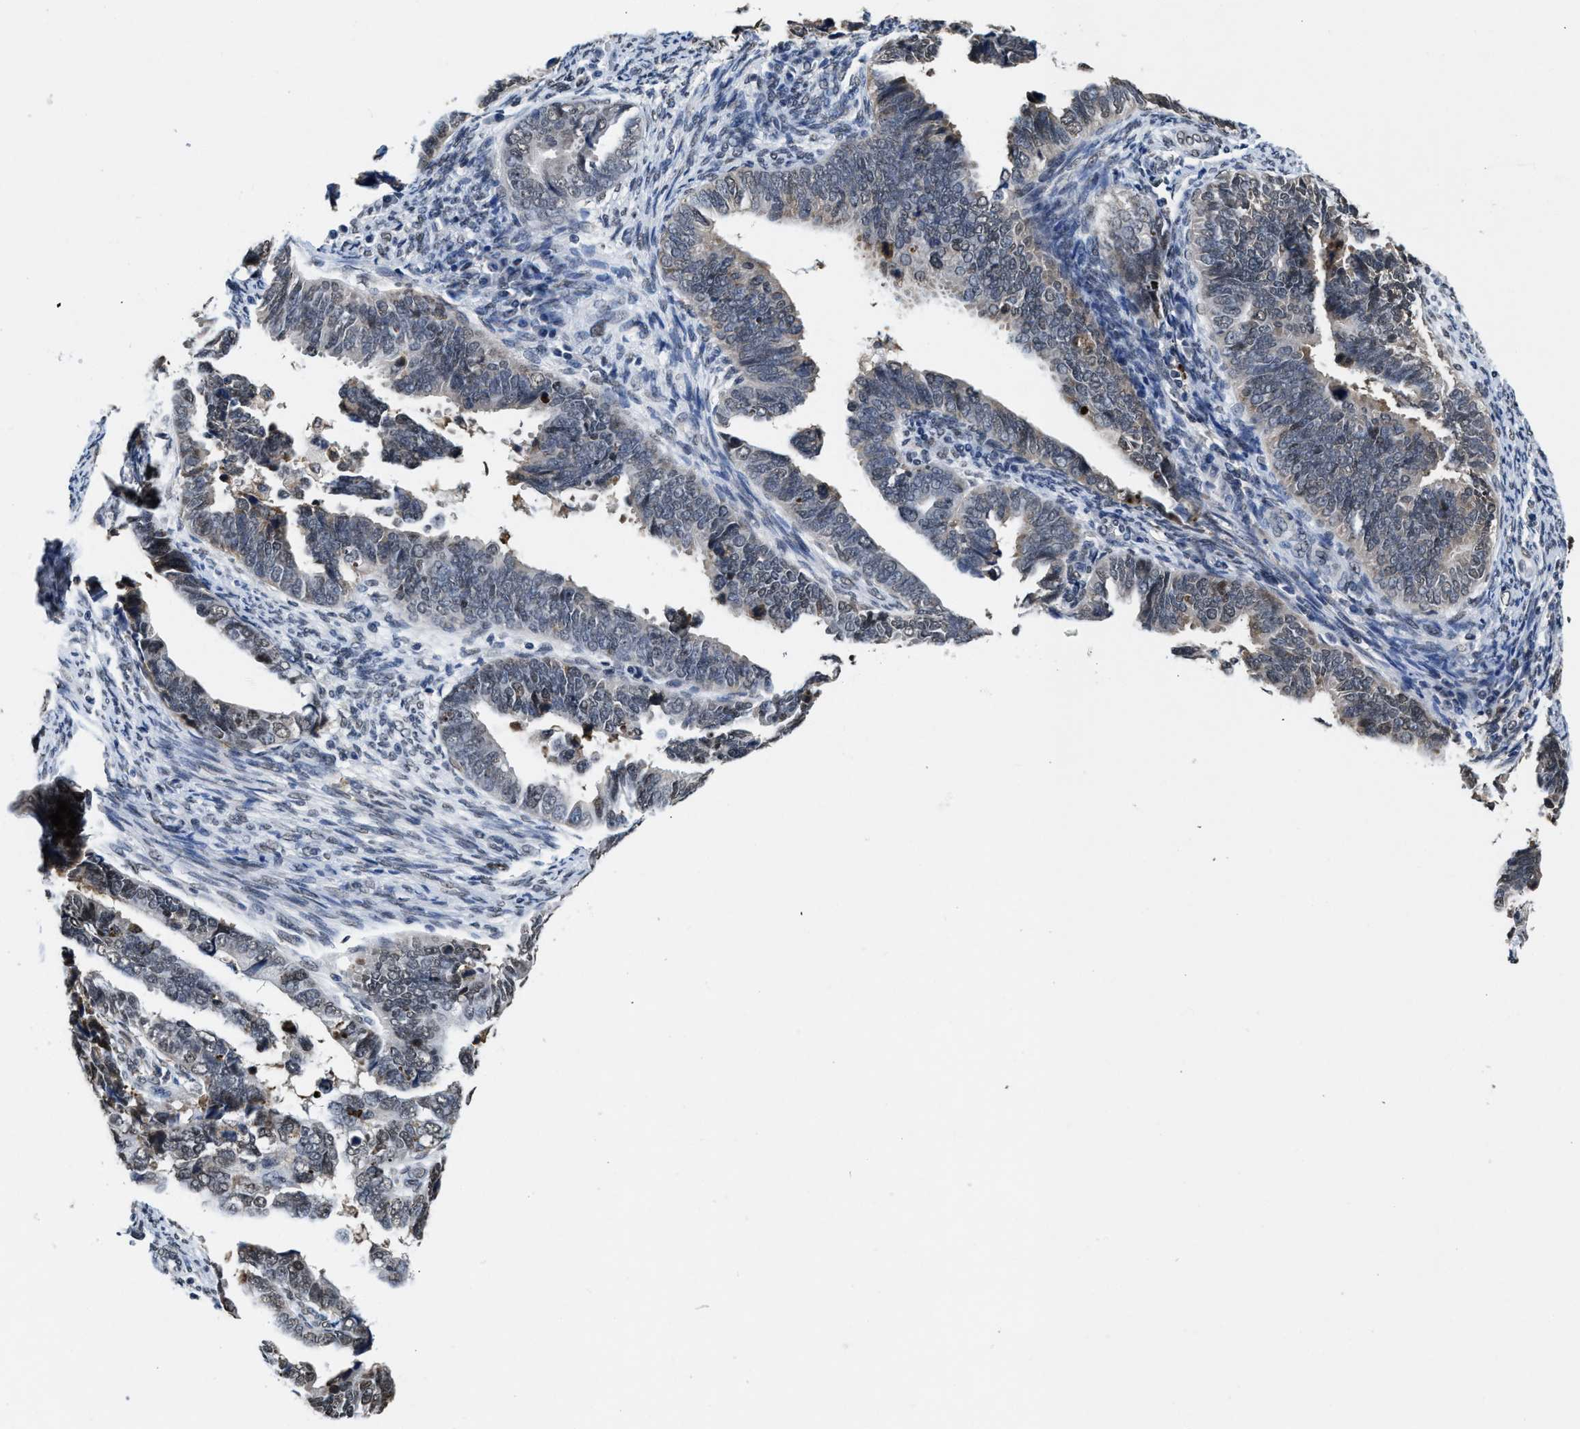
{"staining": {"intensity": "weak", "quantity": "<25%", "location": "cytoplasmic/membranous,nuclear"}, "tissue": "endometrial cancer", "cell_type": "Tumor cells", "image_type": "cancer", "snomed": [{"axis": "morphology", "description": "Adenocarcinoma, NOS"}, {"axis": "topography", "description": "Endometrium"}], "caption": "Immunohistochemistry of human endometrial cancer demonstrates no staining in tumor cells.", "gene": "SUPT16H", "patient": {"sex": "female", "age": 75}}